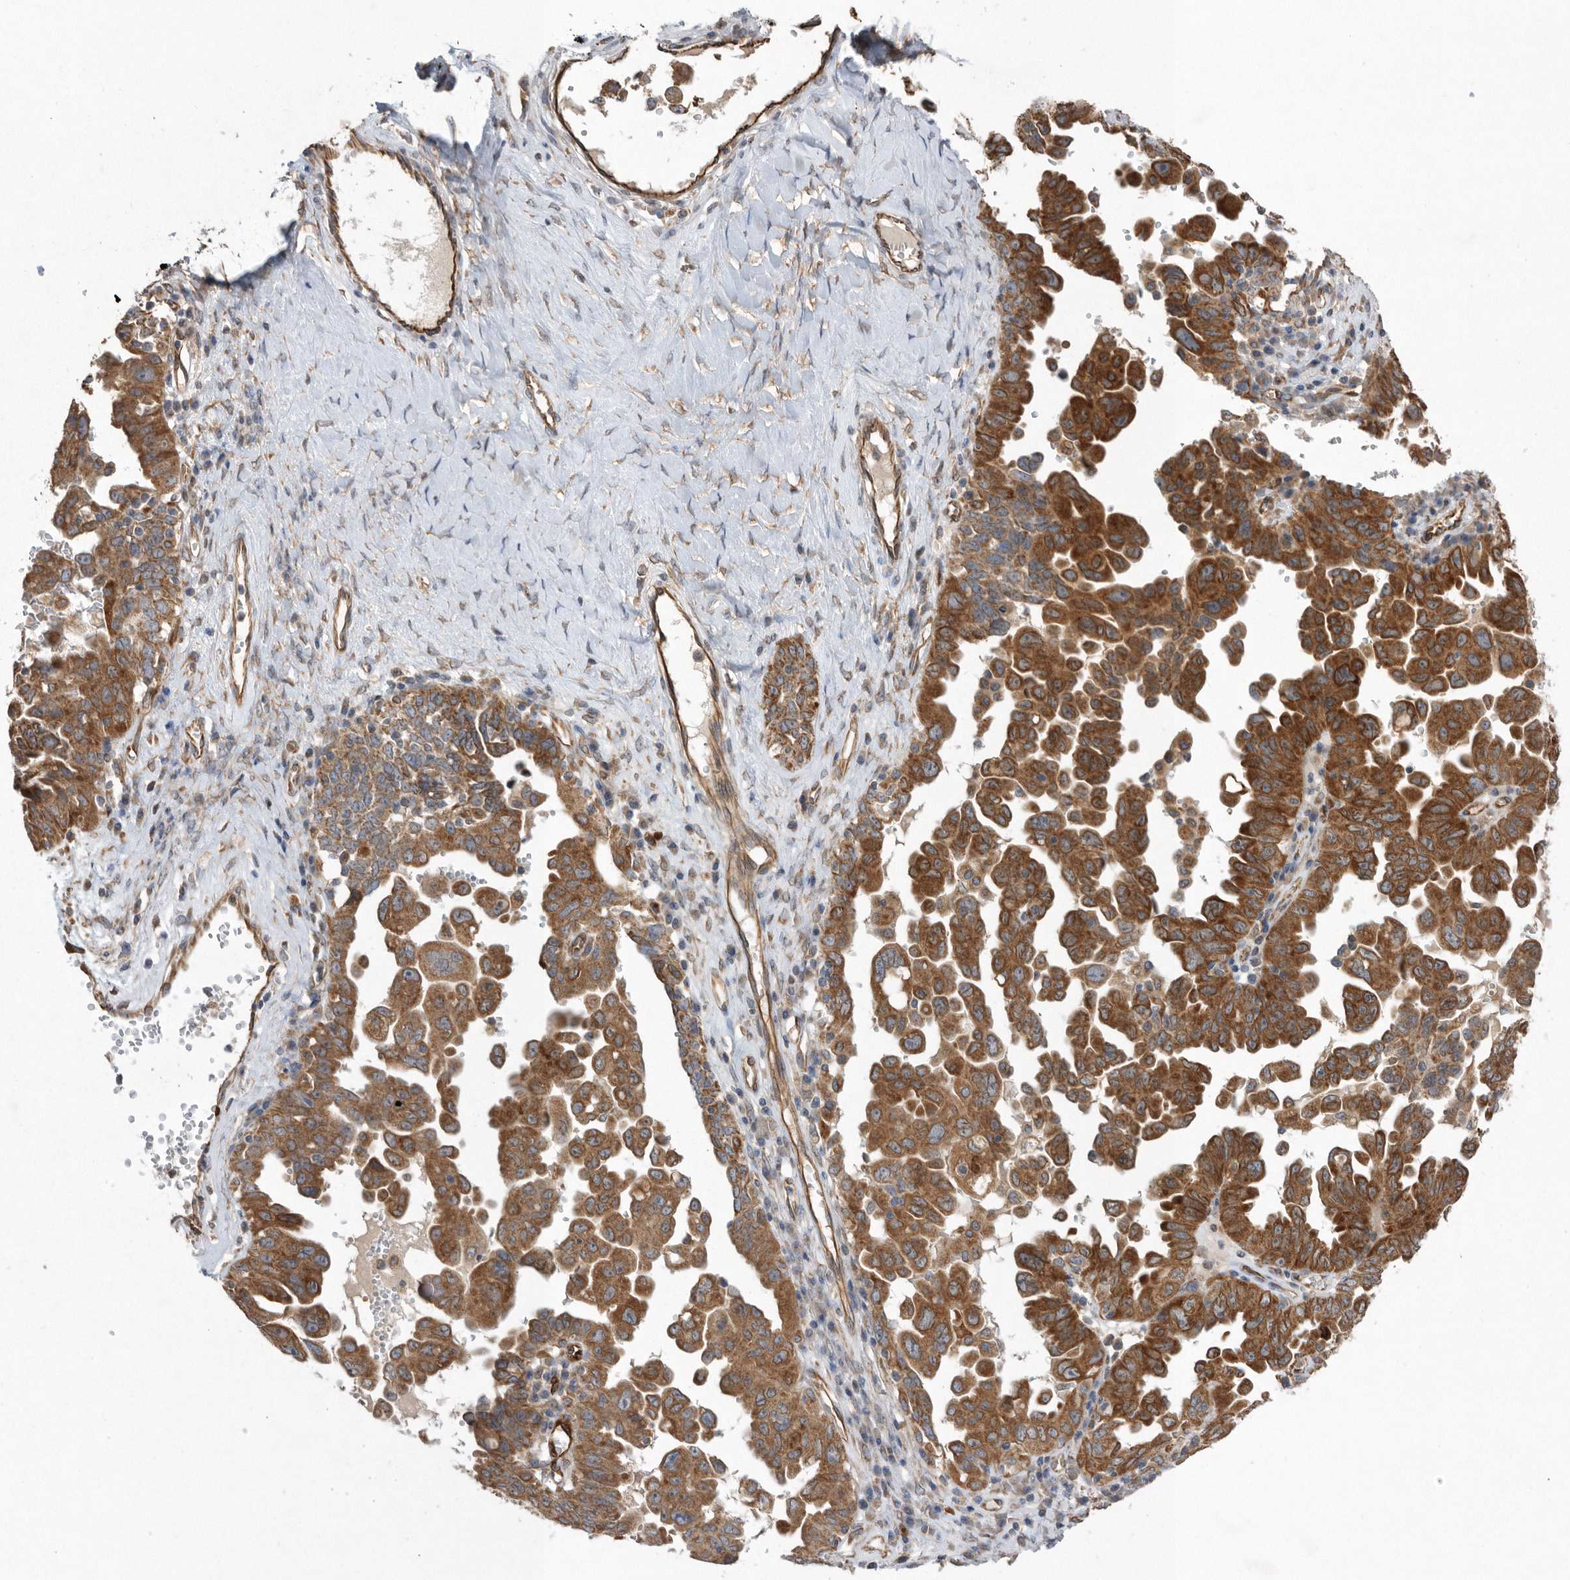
{"staining": {"intensity": "strong", "quantity": ">75%", "location": "cytoplasmic/membranous"}, "tissue": "ovarian cancer", "cell_type": "Tumor cells", "image_type": "cancer", "snomed": [{"axis": "morphology", "description": "Carcinoma, endometroid"}, {"axis": "topography", "description": "Ovary"}], "caption": "Immunohistochemical staining of ovarian cancer (endometroid carcinoma) demonstrates high levels of strong cytoplasmic/membranous staining in about >75% of tumor cells. The protein of interest is stained brown, and the nuclei are stained in blue (DAB IHC with brightfield microscopy, high magnification).", "gene": "PON2", "patient": {"sex": "female", "age": 62}}